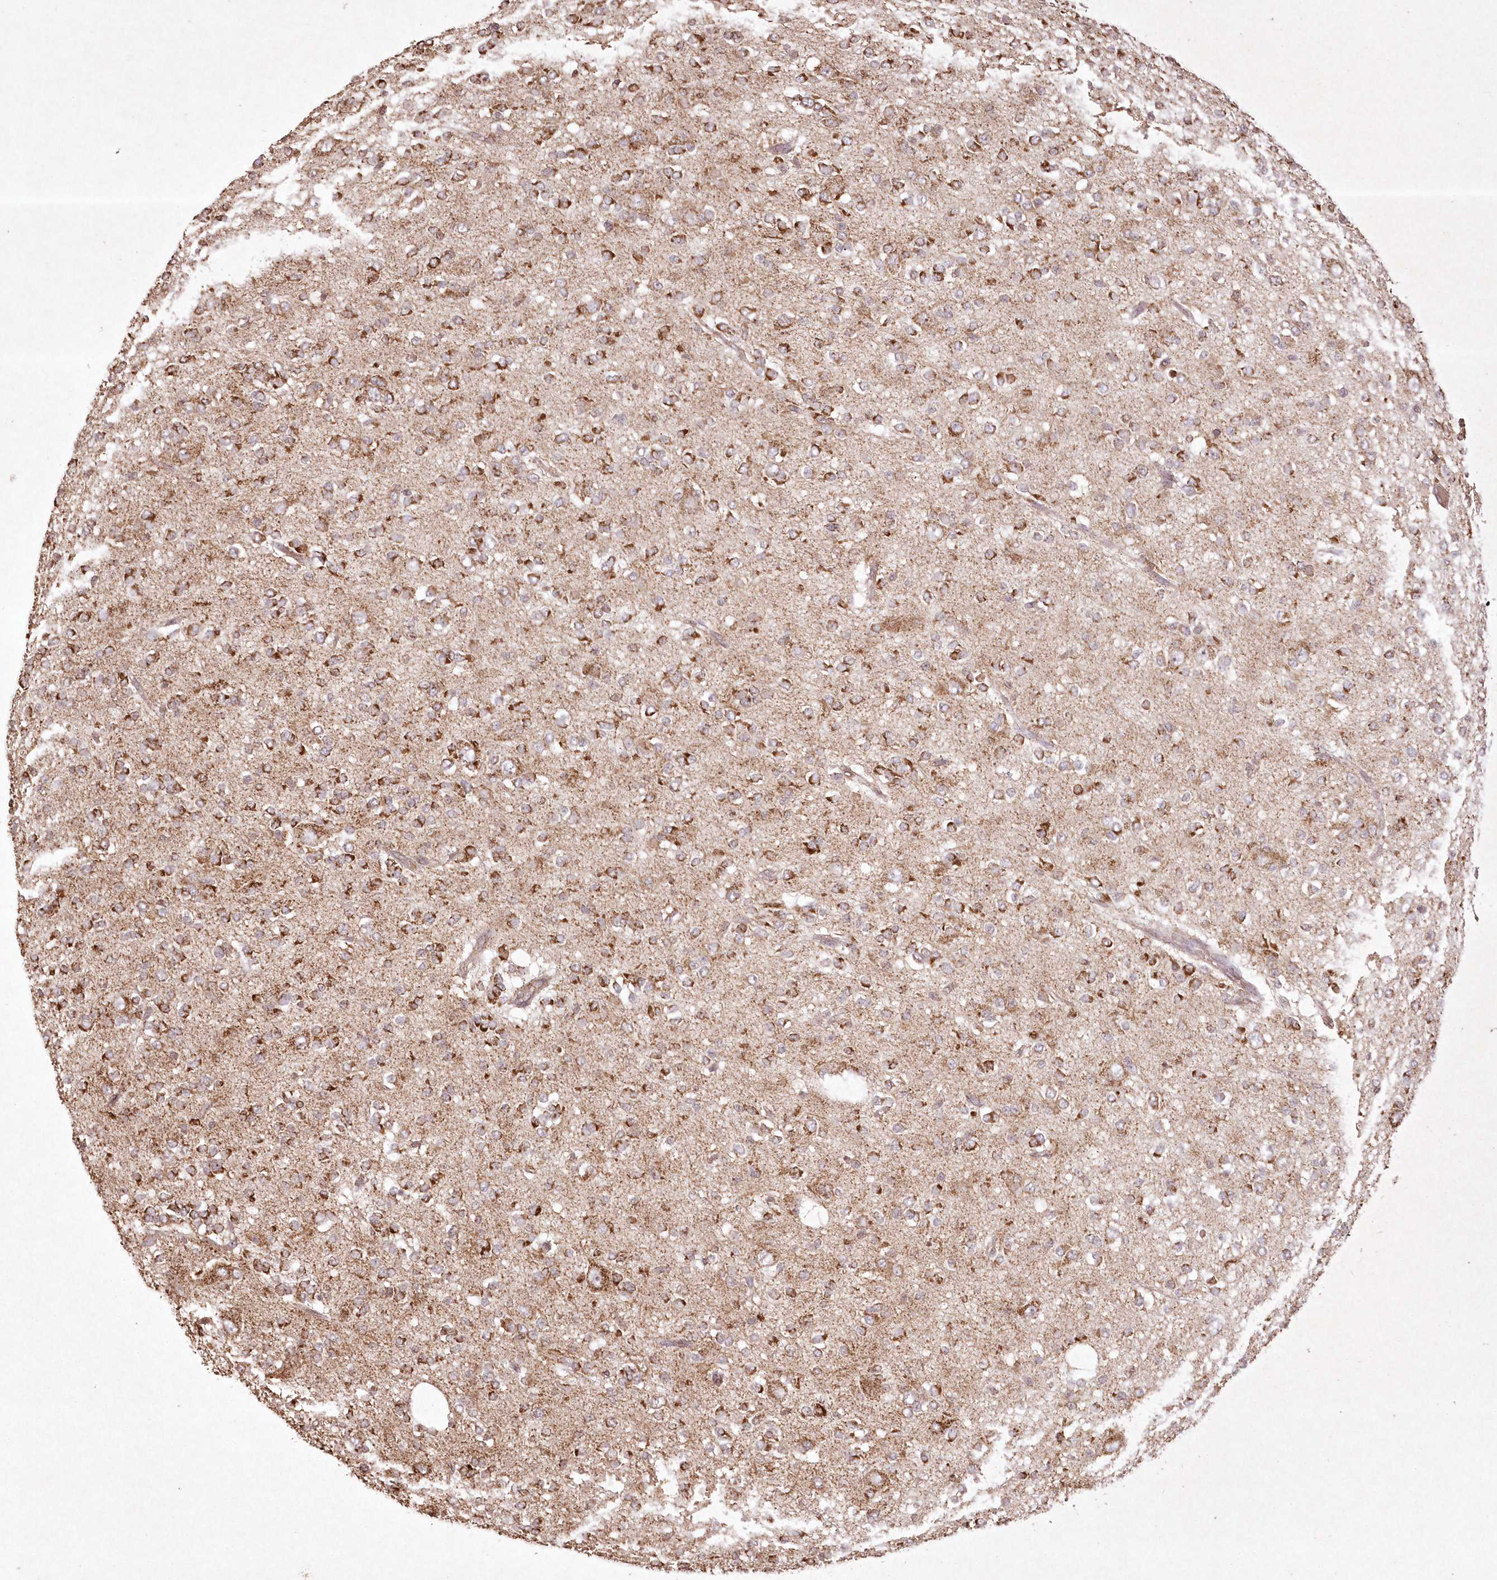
{"staining": {"intensity": "strong", "quantity": ">75%", "location": "cytoplasmic/membranous"}, "tissue": "glioma", "cell_type": "Tumor cells", "image_type": "cancer", "snomed": [{"axis": "morphology", "description": "Glioma, malignant, Low grade"}, {"axis": "topography", "description": "Brain"}], "caption": "Immunohistochemistry of human low-grade glioma (malignant) exhibits high levels of strong cytoplasmic/membranous staining in about >75% of tumor cells. (Brightfield microscopy of DAB IHC at high magnification).", "gene": "LRPPRC", "patient": {"sex": "male", "age": 38}}